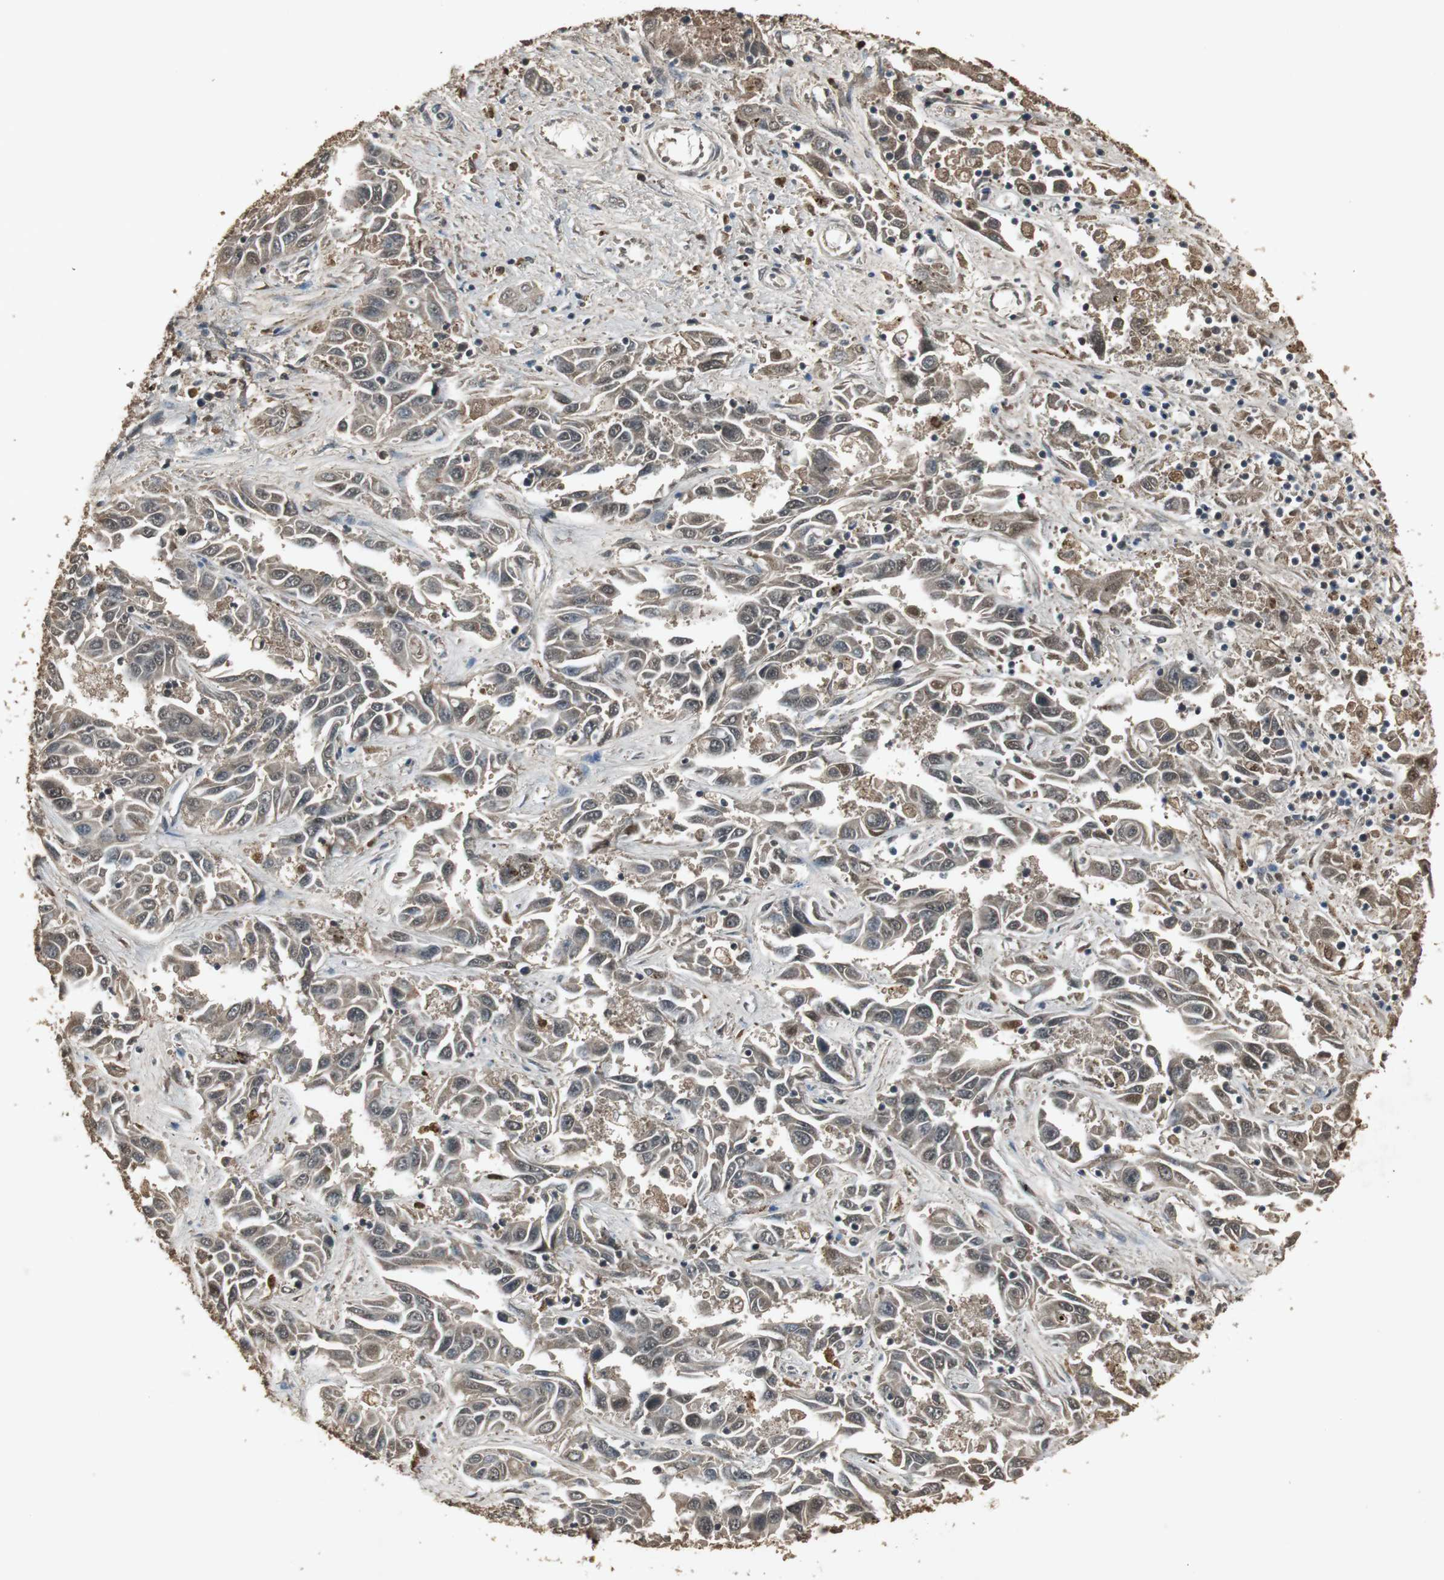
{"staining": {"intensity": "moderate", "quantity": ">75%", "location": "cytoplasmic/membranous"}, "tissue": "liver cancer", "cell_type": "Tumor cells", "image_type": "cancer", "snomed": [{"axis": "morphology", "description": "Cholangiocarcinoma"}, {"axis": "topography", "description": "Liver"}], "caption": "IHC (DAB (3,3'-diaminobenzidine)) staining of human liver cancer displays moderate cytoplasmic/membranous protein positivity in approximately >75% of tumor cells. (IHC, brightfield microscopy, high magnification).", "gene": "EMX1", "patient": {"sex": "female", "age": 52}}